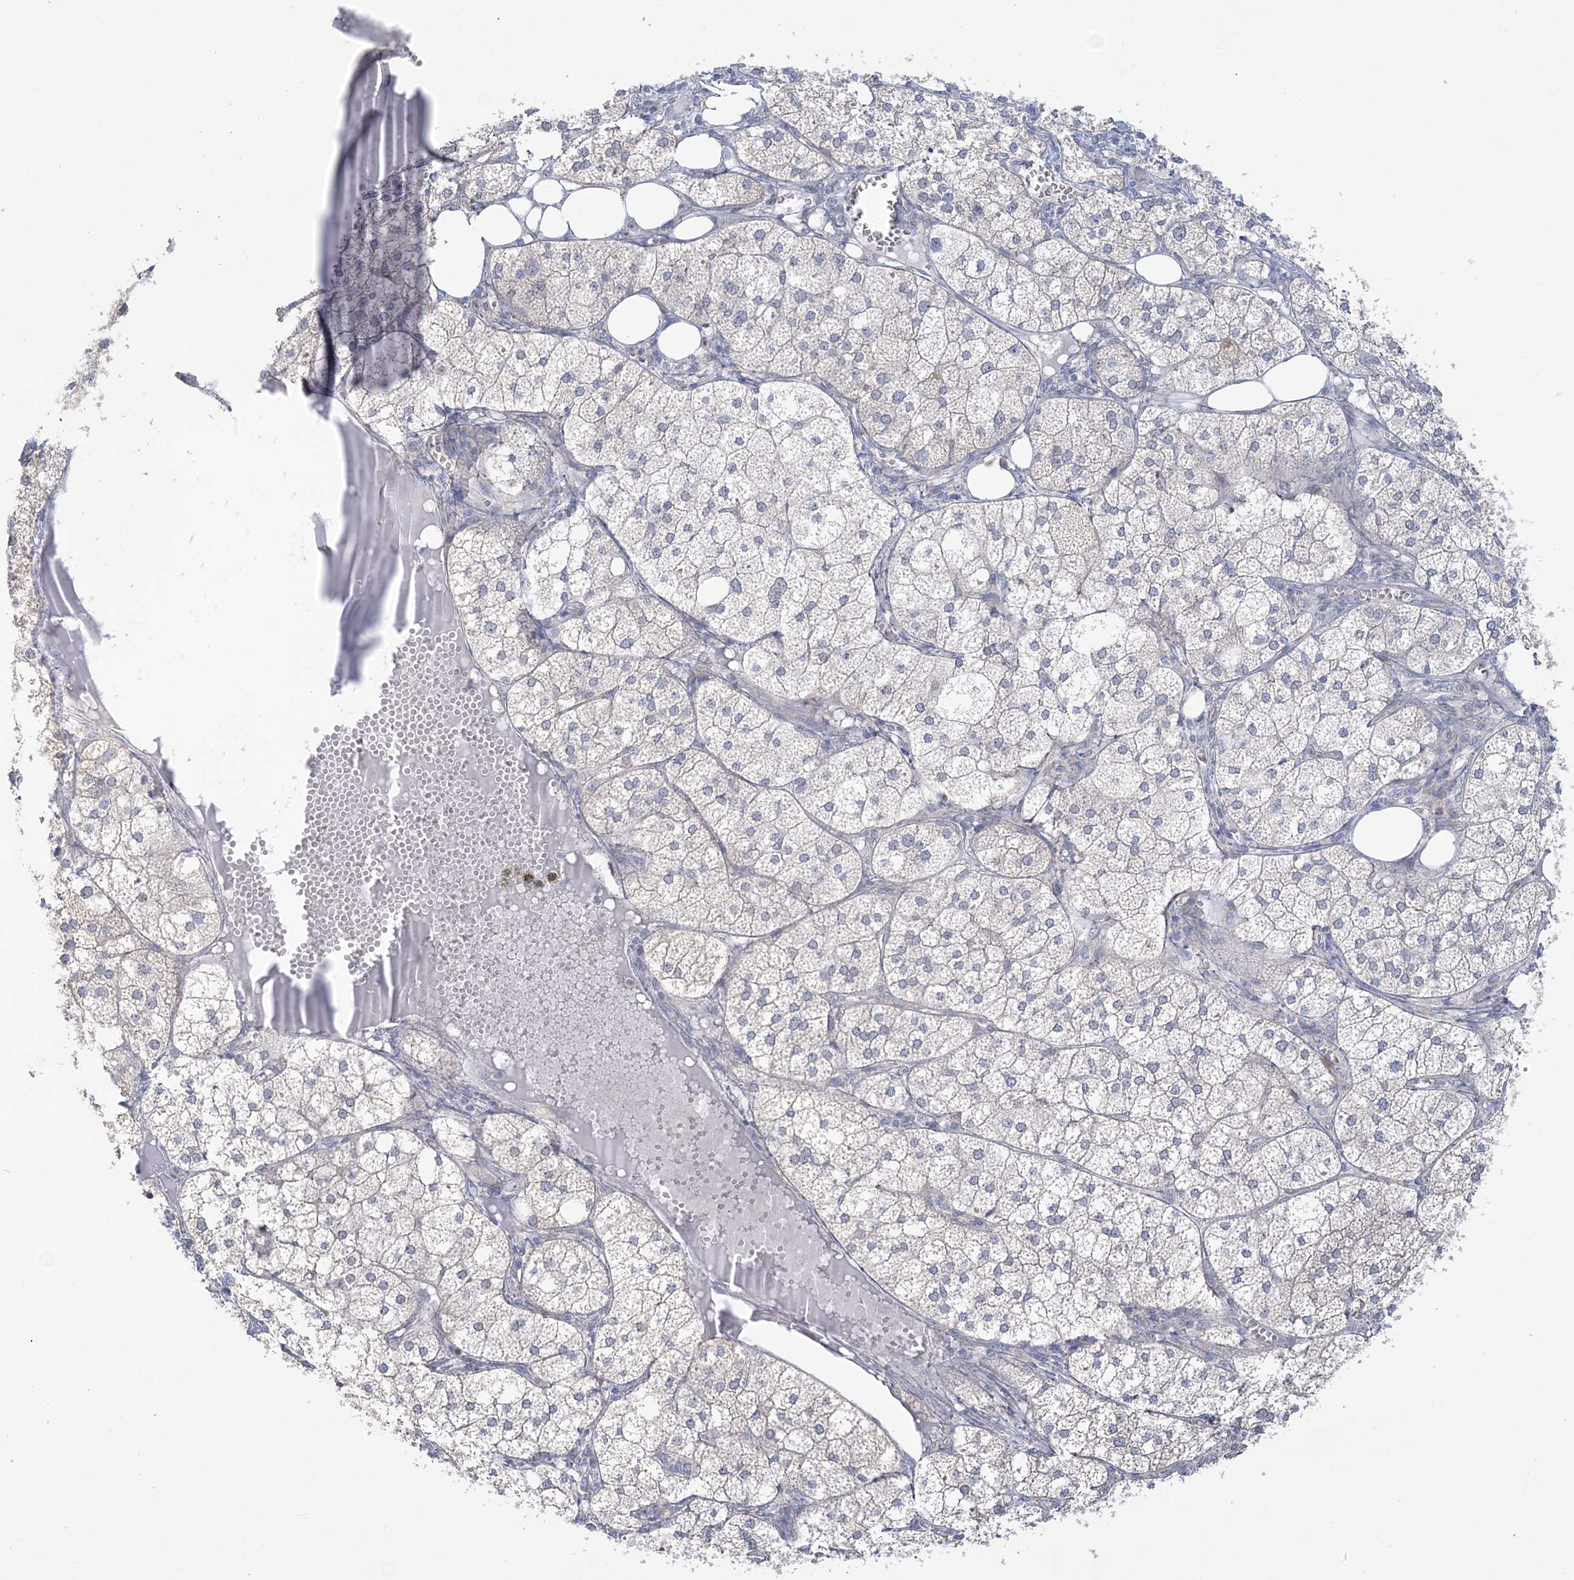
{"staining": {"intensity": "negative", "quantity": "none", "location": "none"}, "tissue": "adrenal gland", "cell_type": "Glandular cells", "image_type": "normal", "snomed": [{"axis": "morphology", "description": "Normal tissue, NOS"}, {"axis": "topography", "description": "Adrenal gland"}], "caption": "Immunohistochemical staining of benign human adrenal gland shows no significant positivity in glandular cells.", "gene": "FARSB", "patient": {"sex": "female", "age": 61}}